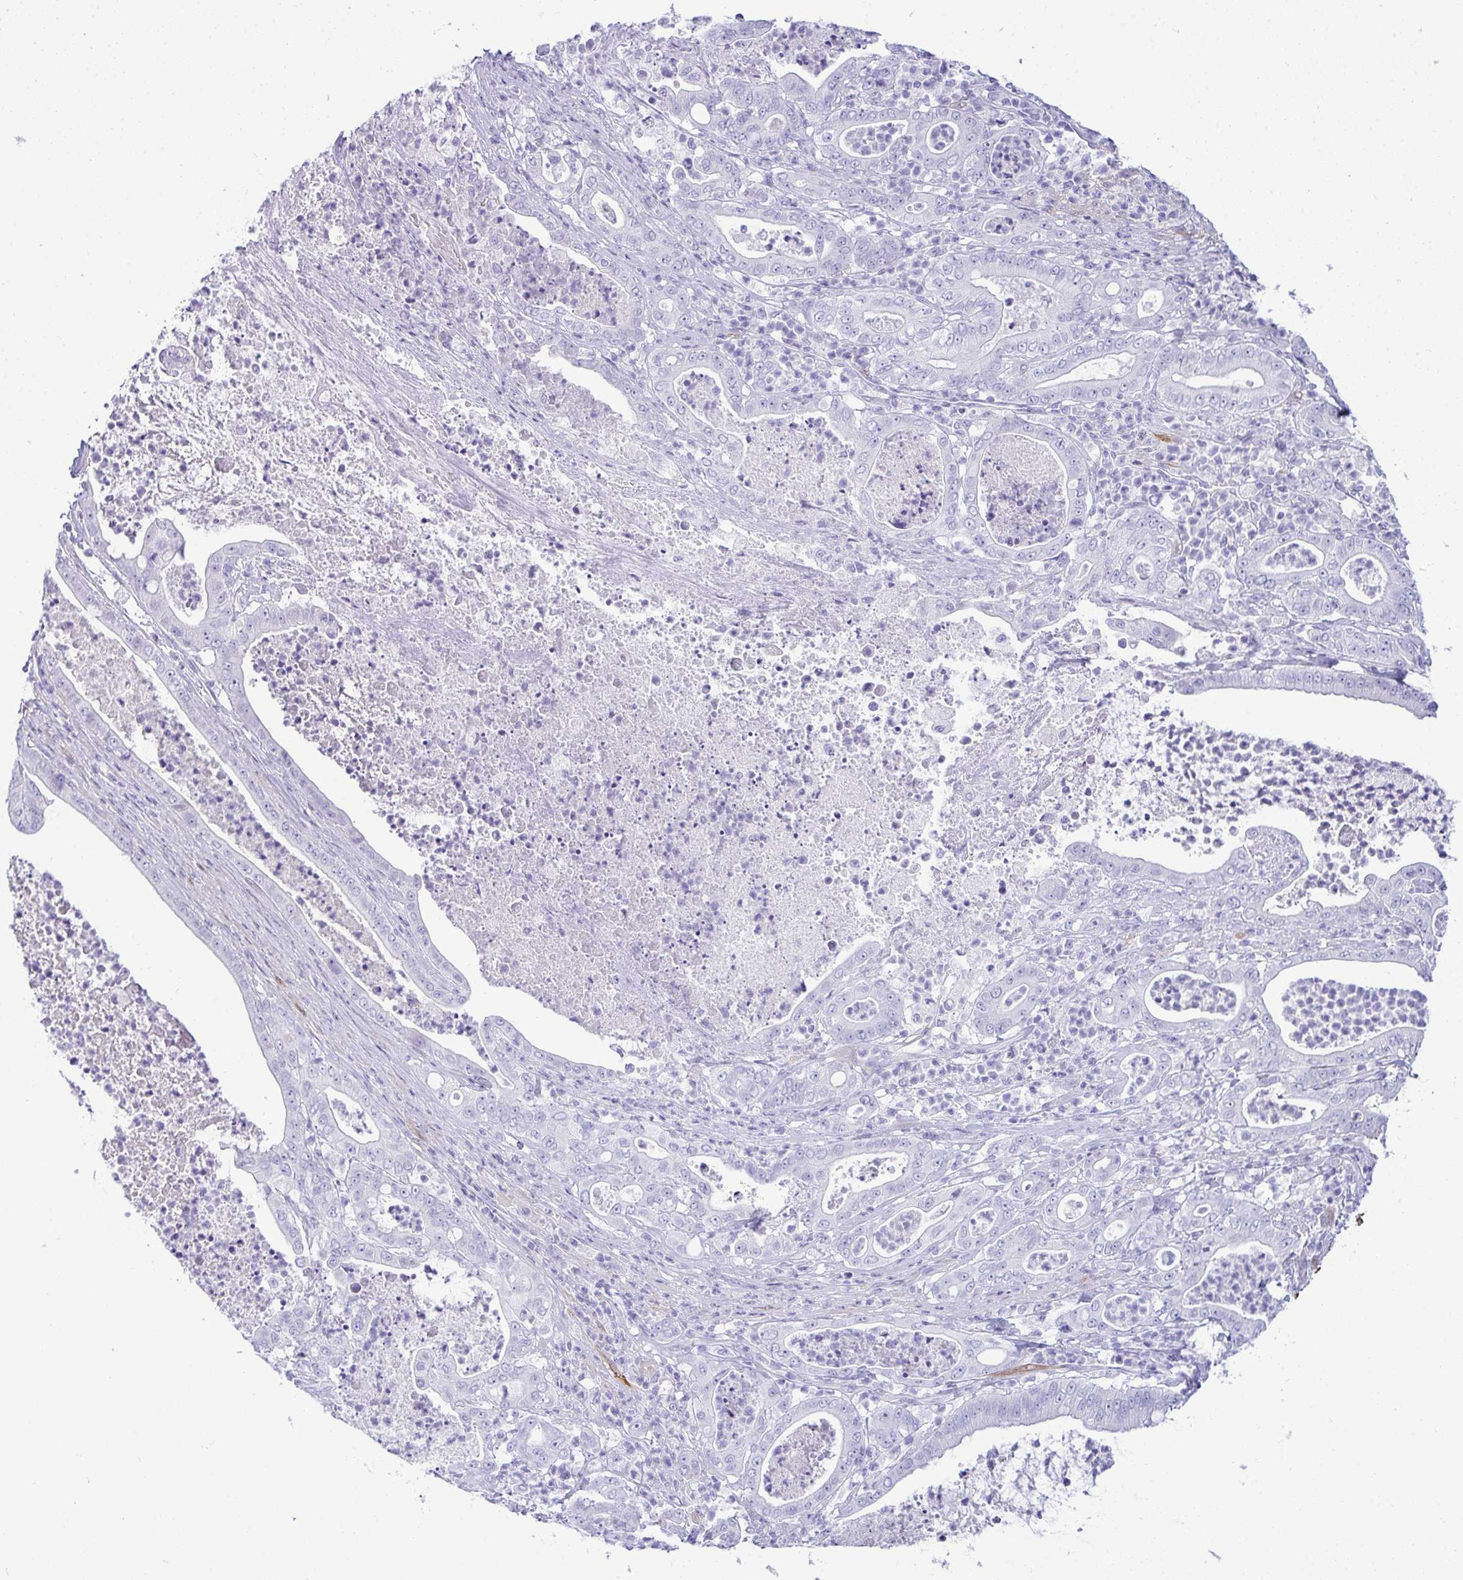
{"staining": {"intensity": "negative", "quantity": "none", "location": "none"}, "tissue": "pancreatic cancer", "cell_type": "Tumor cells", "image_type": "cancer", "snomed": [{"axis": "morphology", "description": "Adenocarcinoma, NOS"}, {"axis": "topography", "description": "Pancreas"}], "caption": "A micrograph of adenocarcinoma (pancreatic) stained for a protein reveals no brown staining in tumor cells.", "gene": "HSPB6", "patient": {"sex": "male", "age": 71}}